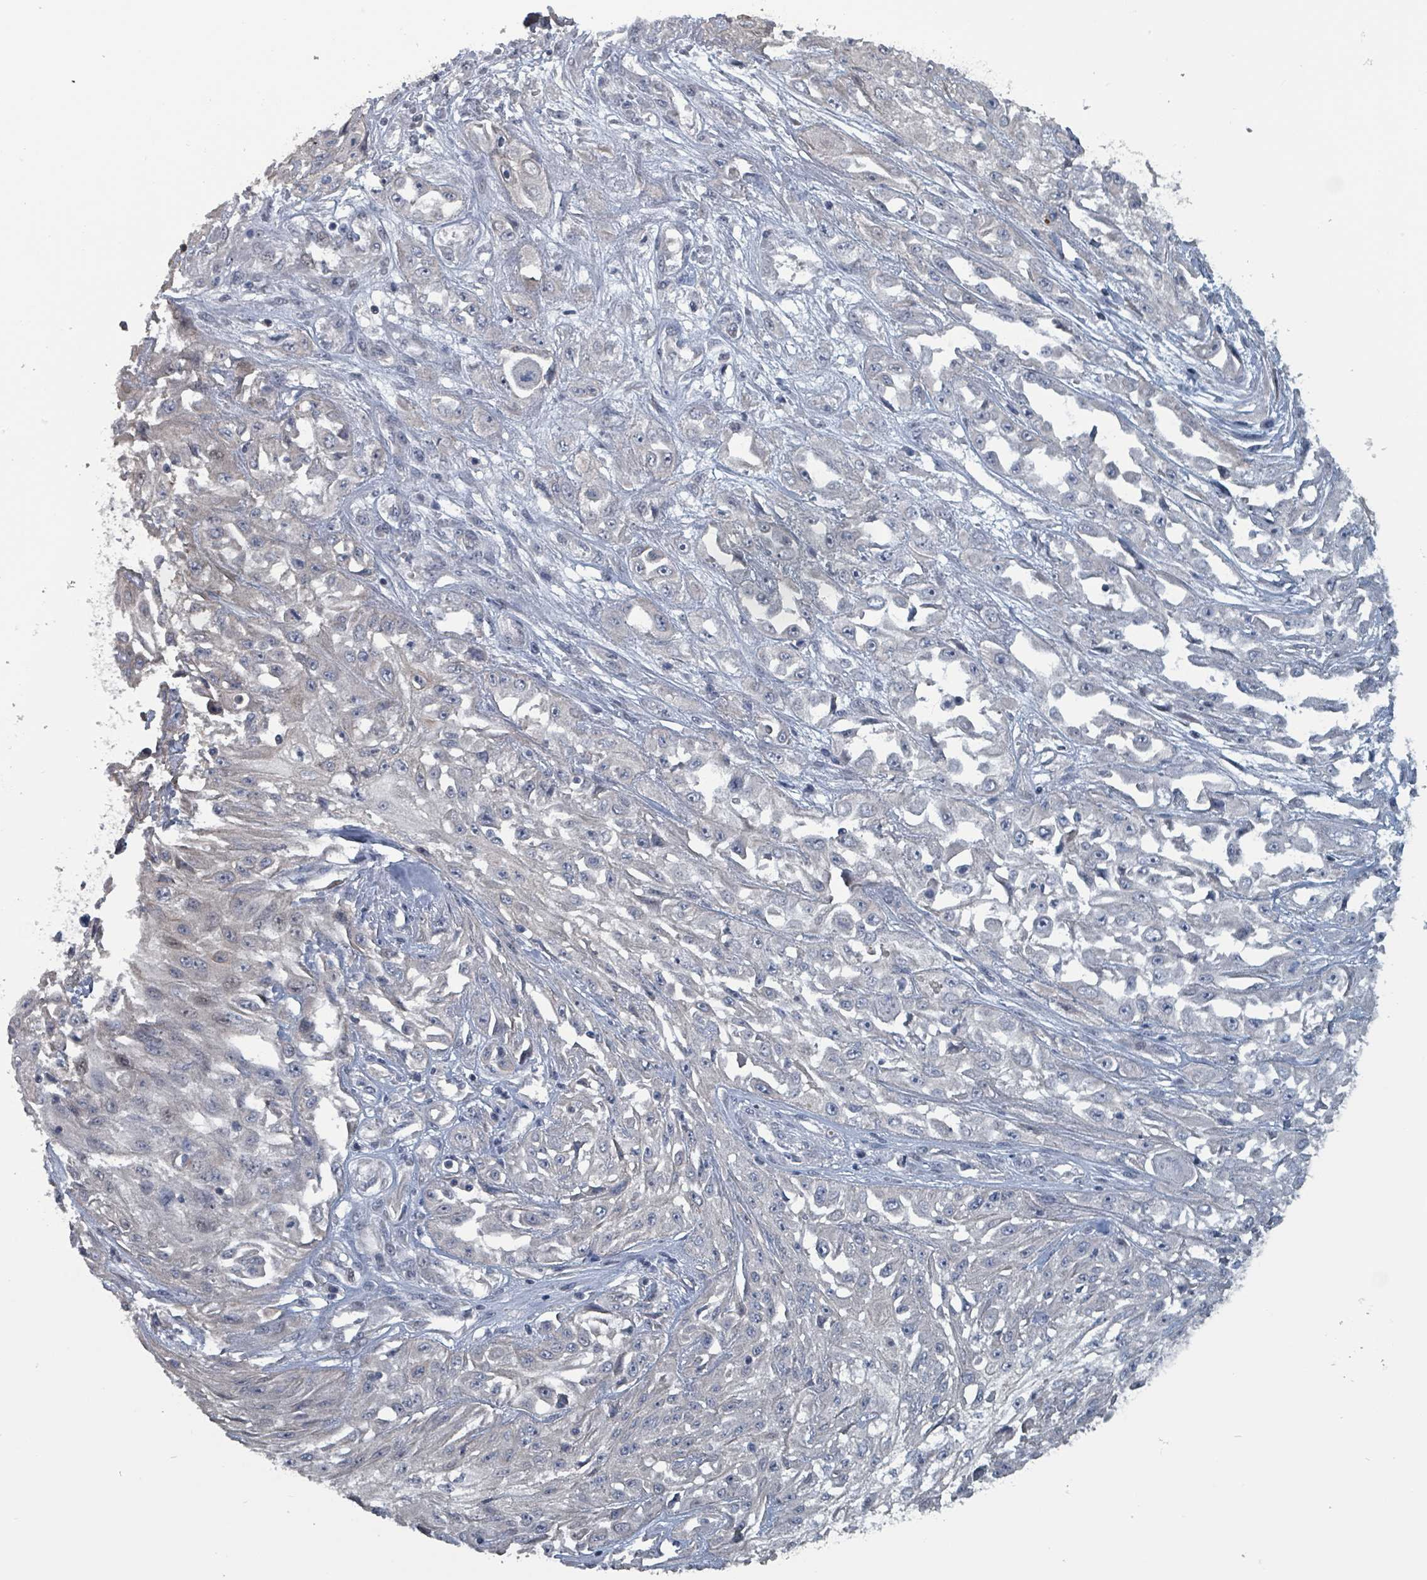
{"staining": {"intensity": "negative", "quantity": "none", "location": "none"}, "tissue": "skin cancer", "cell_type": "Tumor cells", "image_type": "cancer", "snomed": [{"axis": "morphology", "description": "Squamous cell carcinoma, NOS"}, {"axis": "morphology", "description": "Squamous cell carcinoma, metastatic, NOS"}, {"axis": "topography", "description": "Skin"}, {"axis": "topography", "description": "Lymph node"}], "caption": "Immunohistochemical staining of human squamous cell carcinoma (skin) shows no significant positivity in tumor cells.", "gene": "BIVM", "patient": {"sex": "male", "age": 75}}